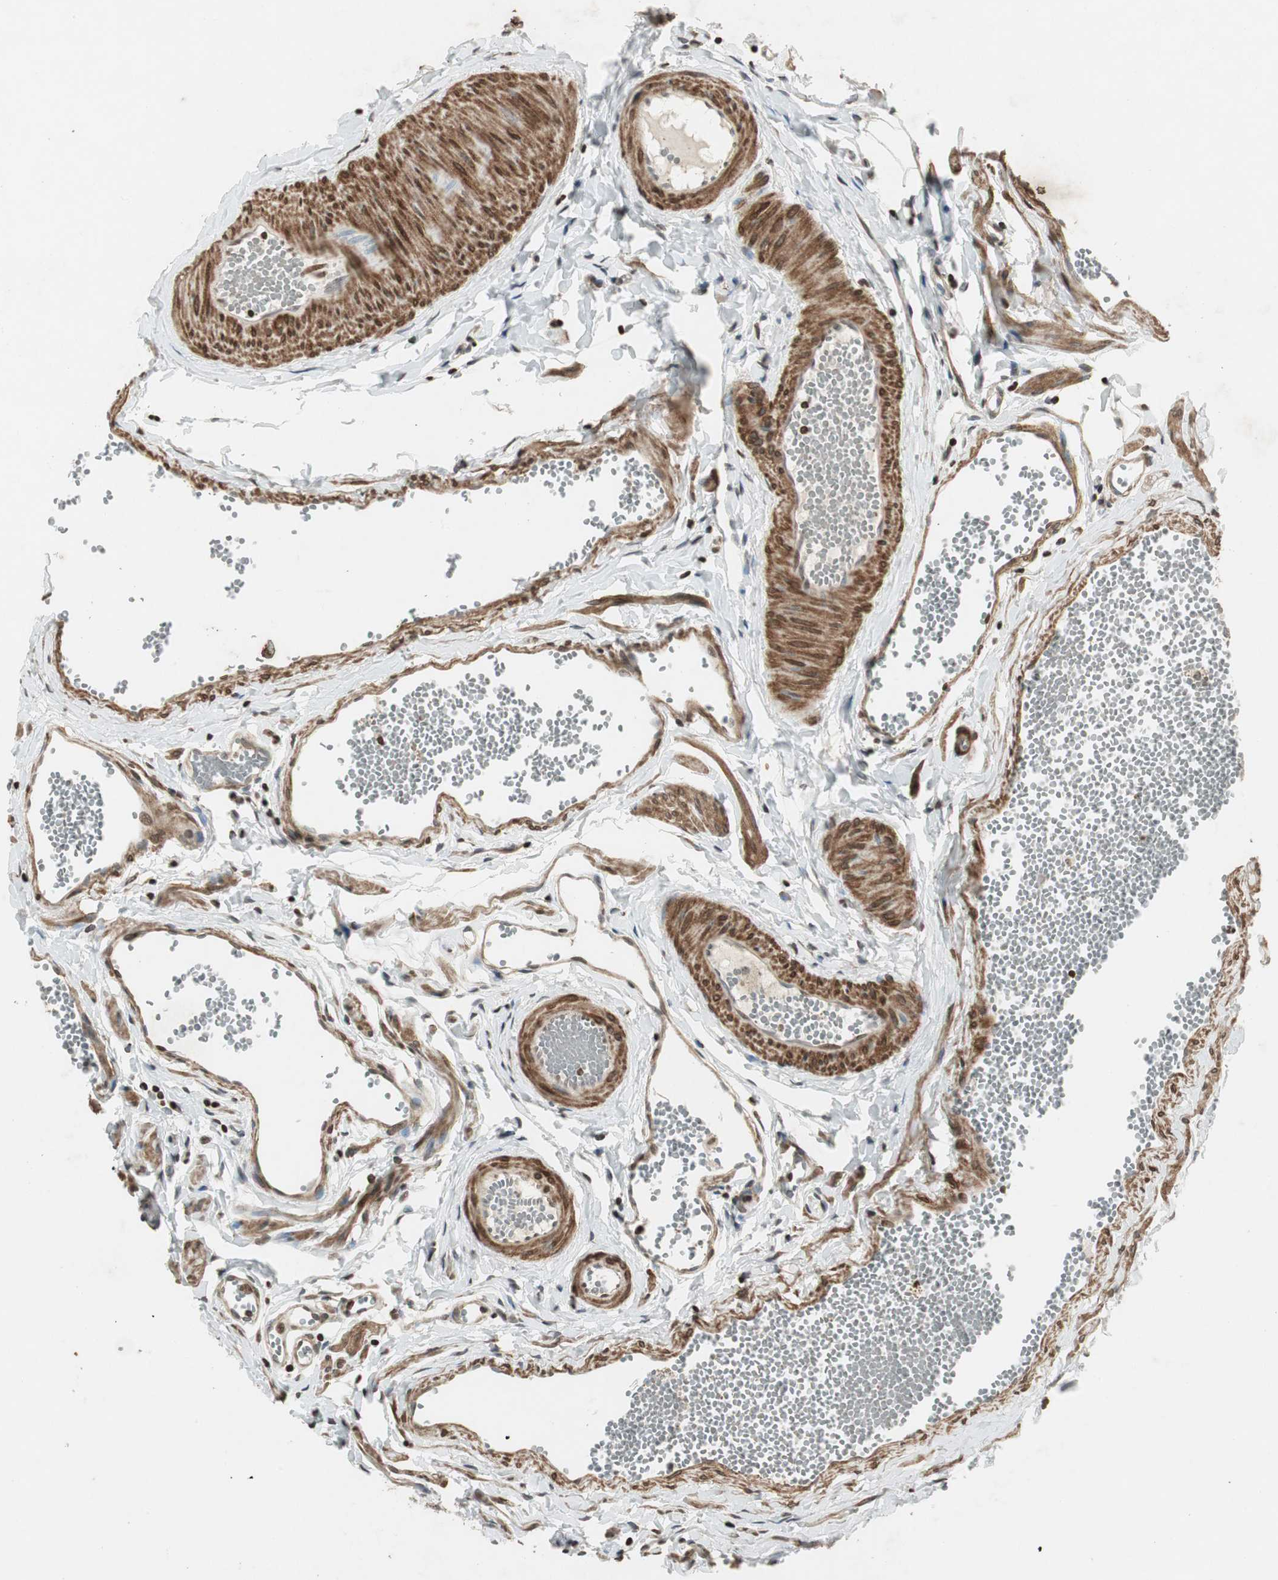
{"staining": {"intensity": "negative", "quantity": "none", "location": "none"}, "tissue": "fallopian tube", "cell_type": "Glandular cells", "image_type": "normal", "snomed": [{"axis": "morphology", "description": "Normal tissue, NOS"}, {"axis": "topography", "description": "Fallopian tube"}, {"axis": "topography", "description": "Placenta"}], "caption": "Photomicrograph shows no protein expression in glandular cells of normal fallopian tube.", "gene": "PRKG1", "patient": {"sex": "female", "age": 34}}